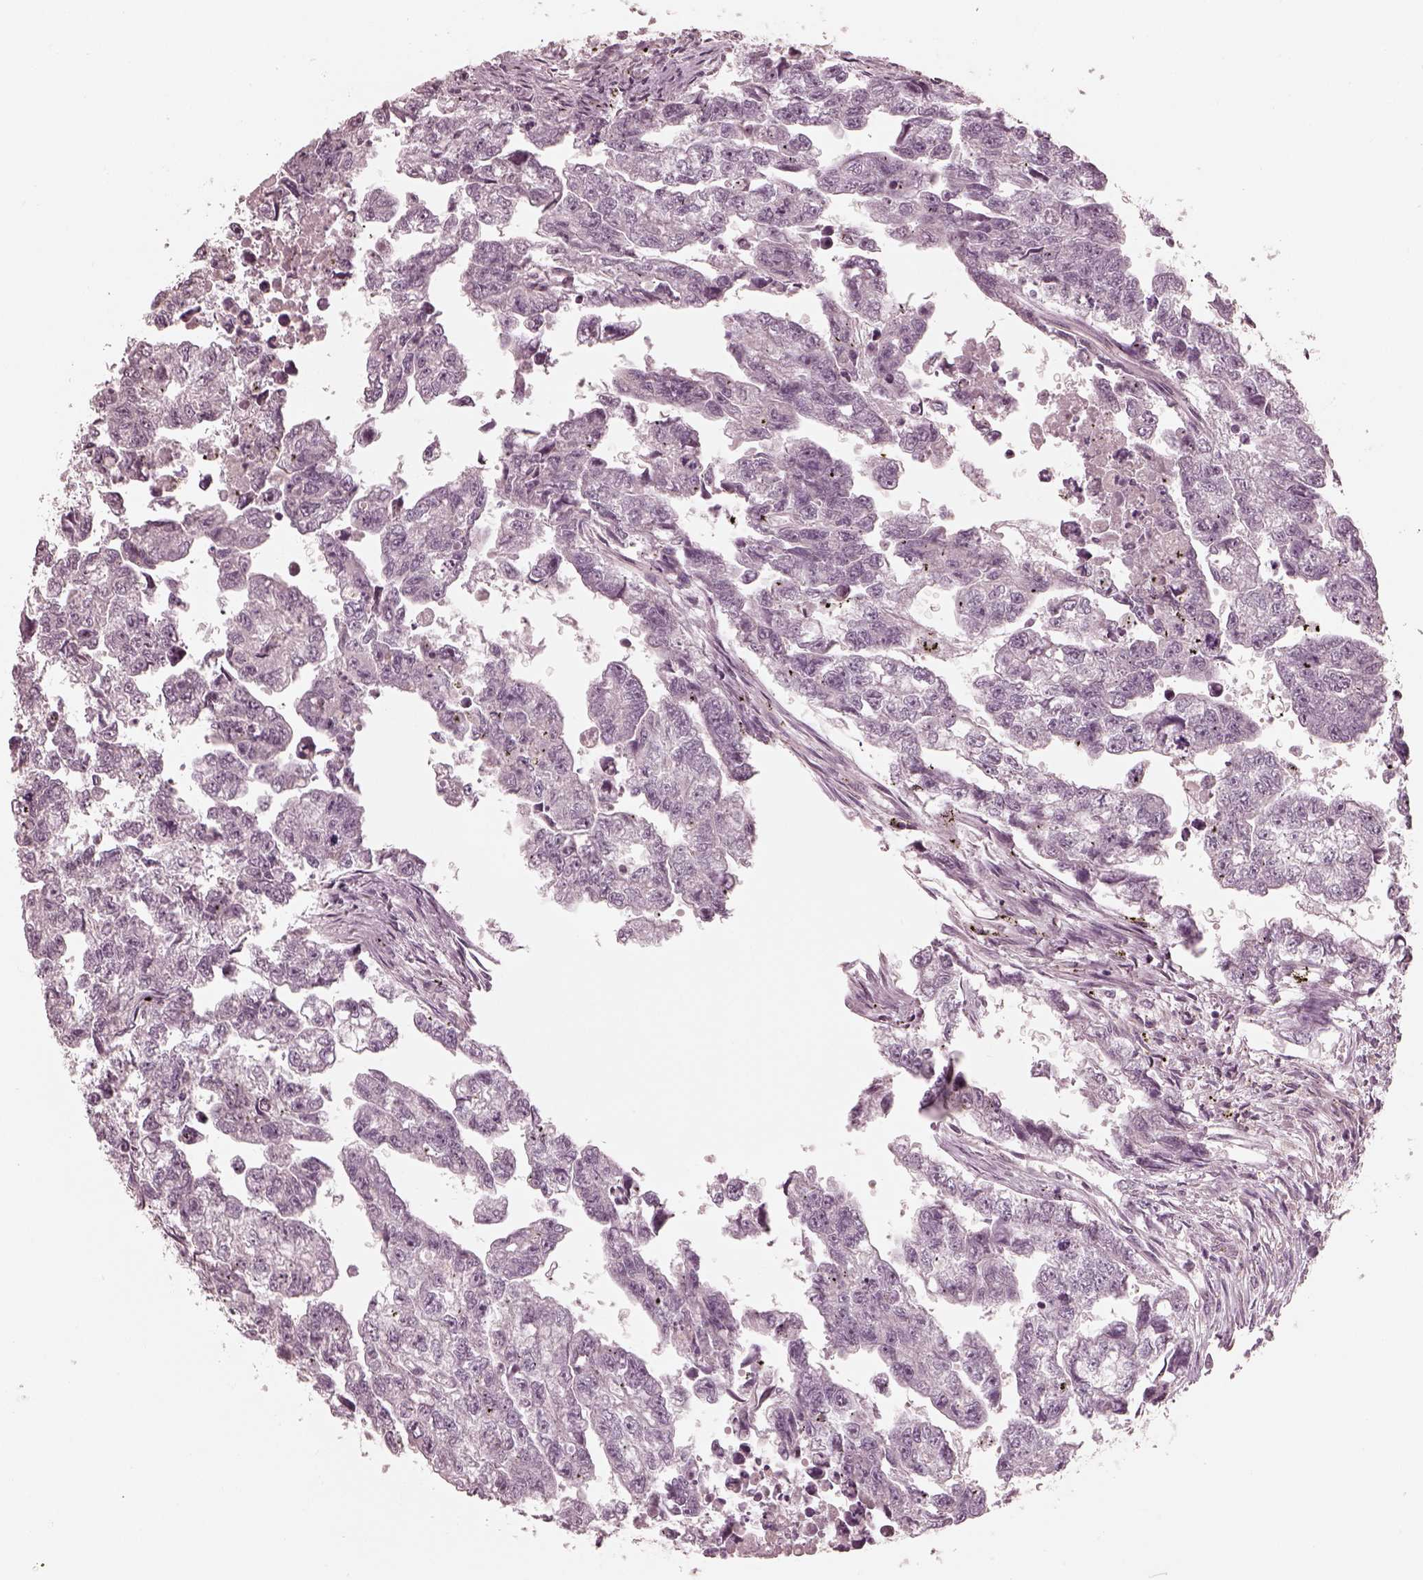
{"staining": {"intensity": "negative", "quantity": "none", "location": "none"}, "tissue": "testis cancer", "cell_type": "Tumor cells", "image_type": "cancer", "snomed": [{"axis": "morphology", "description": "Carcinoma, Embryonal, NOS"}, {"axis": "morphology", "description": "Teratoma, malignant, NOS"}, {"axis": "topography", "description": "Testis"}], "caption": "Human embryonal carcinoma (testis) stained for a protein using IHC displays no positivity in tumor cells.", "gene": "IQCB1", "patient": {"sex": "male", "age": 44}}